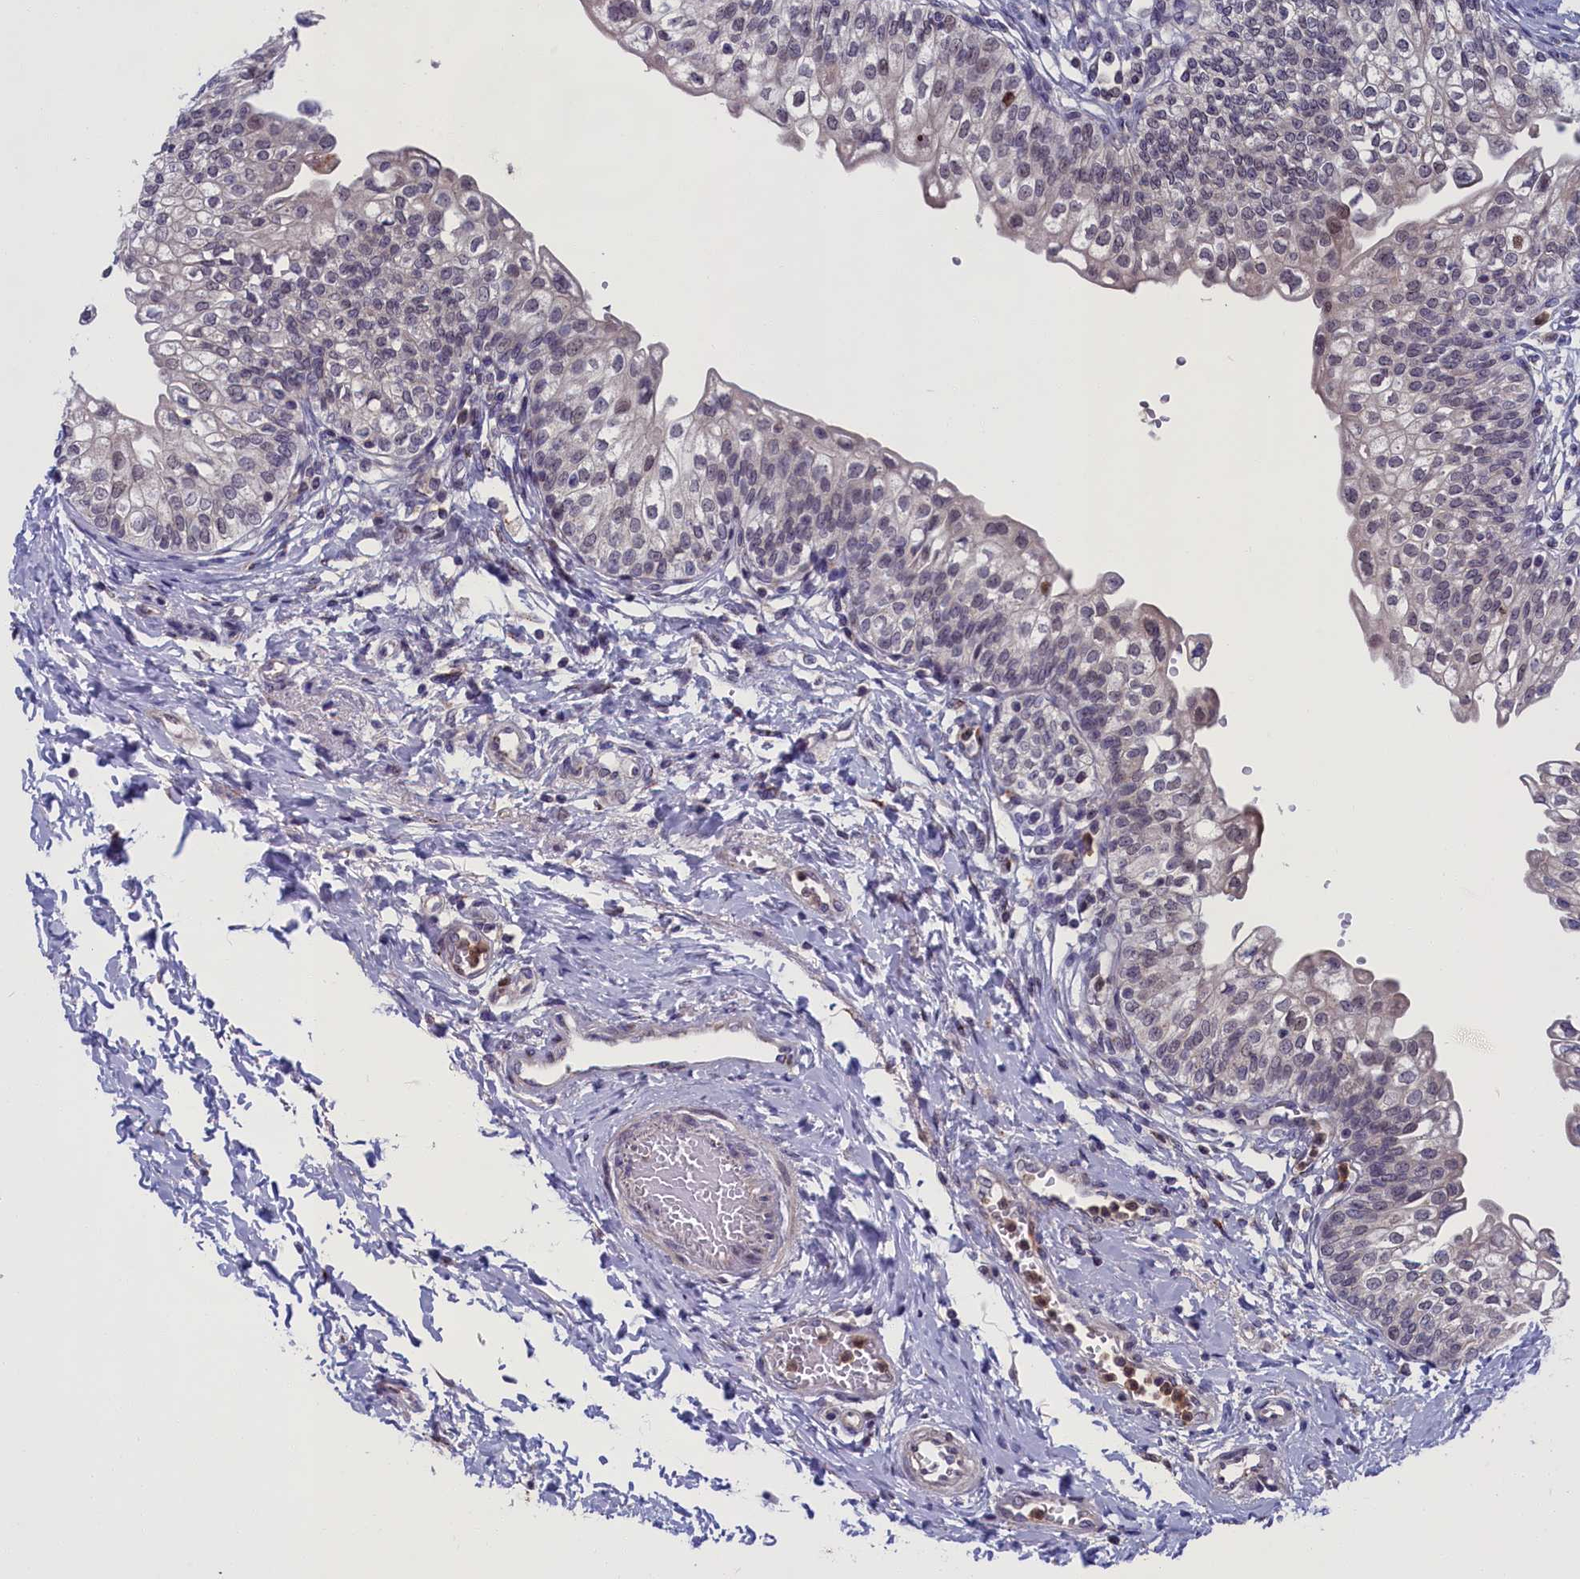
{"staining": {"intensity": "moderate", "quantity": "25%-75%", "location": "cytoplasmic/membranous,nuclear"}, "tissue": "urinary bladder", "cell_type": "Urothelial cells", "image_type": "normal", "snomed": [{"axis": "morphology", "description": "Normal tissue, NOS"}, {"axis": "topography", "description": "Urinary bladder"}], "caption": "Protein expression analysis of unremarkable urinary bladder exhibits moderate cytoplasmic/membranous,nuclear positivity in about 25%-75% of urothelial cells. (Brightfield microscopy of DAB IHC at high magnification).", "gene": "LIG1", "patient": {"sex": "male", "age": 55}}